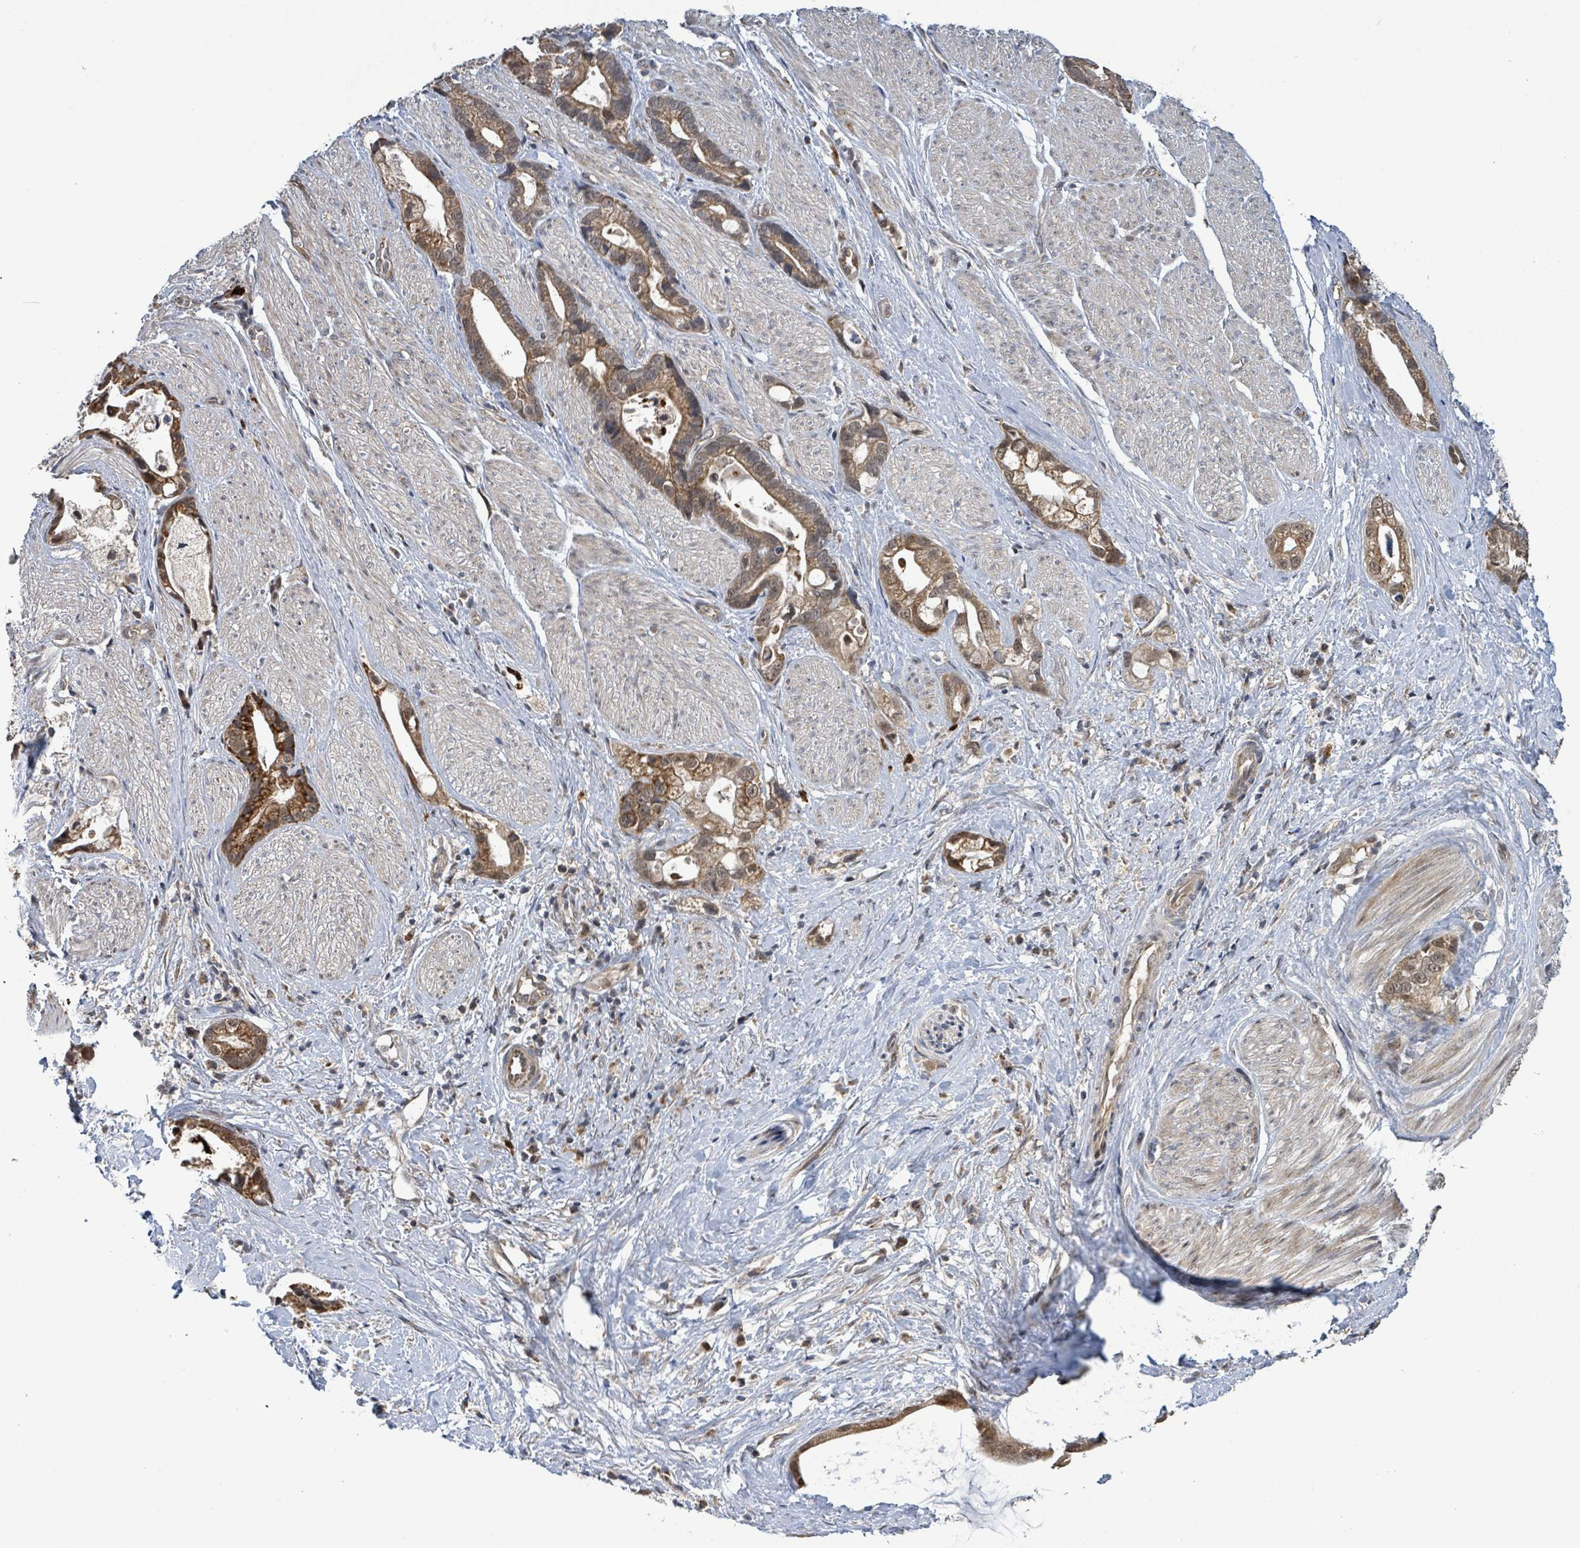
{"staining": {"intensity": "moderate", "quantity": ">75%", "location": "cytoplasmic/membranous"}, "tissue": "stomach cancer", "cell_type": "Tumor cells", "image_type": "cancer", "snomed": [{"axis": "morphology", "description": "Adenocarcinoma, NOS"}, {"axis": "topography", "description": "Stomach"}], "caption": "Protein expression analysis of stomach cancer exhibits moderate cytoplasmic/membranous staining in approximately >75% of tumor cells.", "gene": "COQ6", "patient": {"sex": "male", "age": 55}}